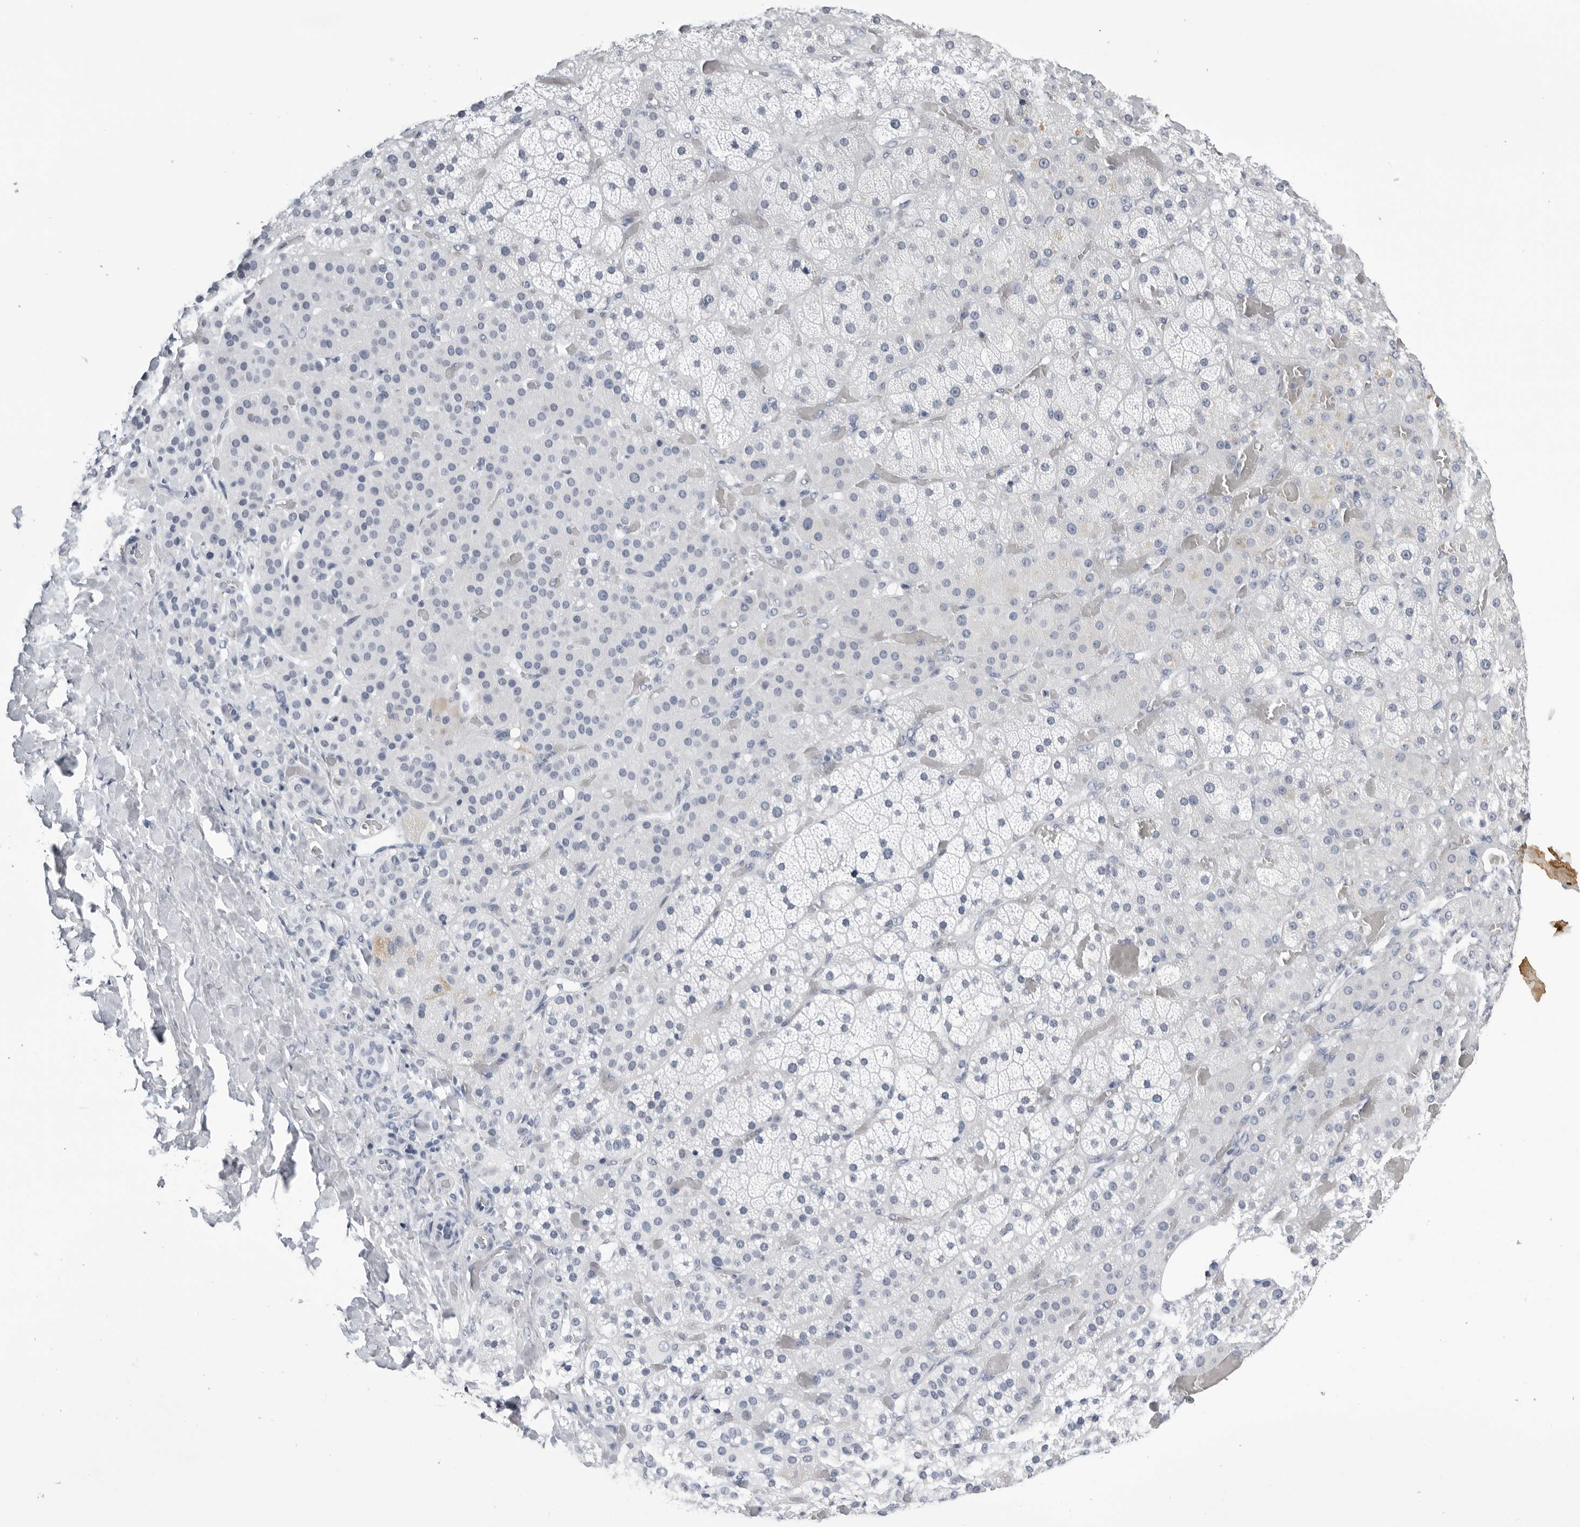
{"staining": {"intensity": "negative", "quantity": "none", "location": "none"}, "tissue": "adrenal gland", "cell_type": "Glandular cells", "image_type": "normal", "snomed": [{"axis": "morphology", "description": "Normal tissue, NOS"}, {"axis": "topography", "description": "Adrenal gland"}], "caption": "IHC of benign human adrenal gland demonstrates no expression in glandular cells. The staining is performed using DAB brown chromogen with nuclei counter-stained in using hematoxylin.", "gene": "ZNF502", "patient": {"sex": "male", "age": 57}}